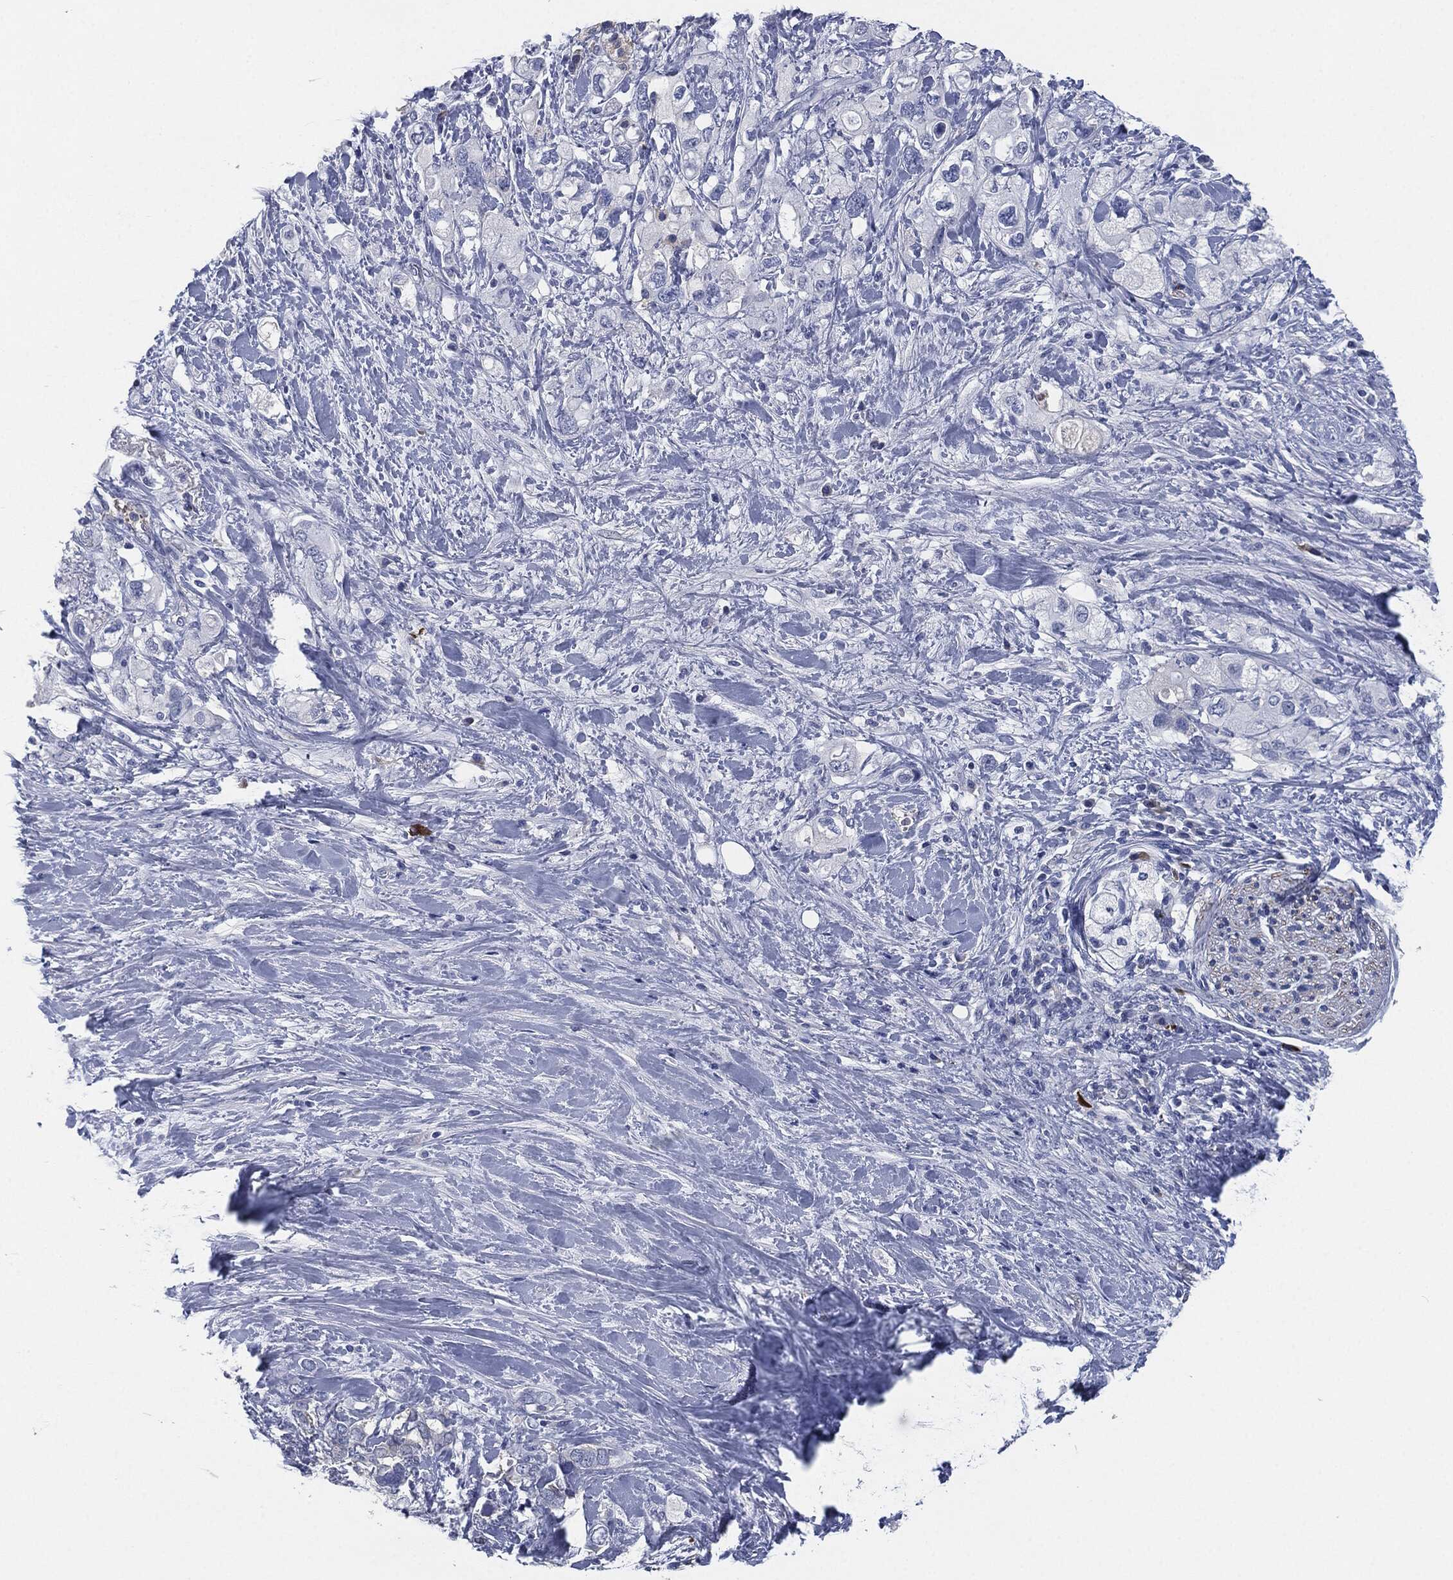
{"staining": {"intensity": "negative", "quantity": "none", "location": "none"}, "tissue": "pancreatic cancer", "cell_type": "Tumor cells", "image_type": "cancer", "snomed": [{"axis": "morphology", "description": "Adenocarcinoma, NOS"}, {"axis": "topography", "description": "Pancreas"}], "caption": "Immunohistochemistry image of neoplastic tissue: human pancreatic adenocarcinoma stained with DAB (3,3'-diaminobenzidine) shows no significant protein positivity in tumor cells. Nuclei are stained in blue.", "gene": "CD27", "patient": {"sex": "female", "age": 56}}